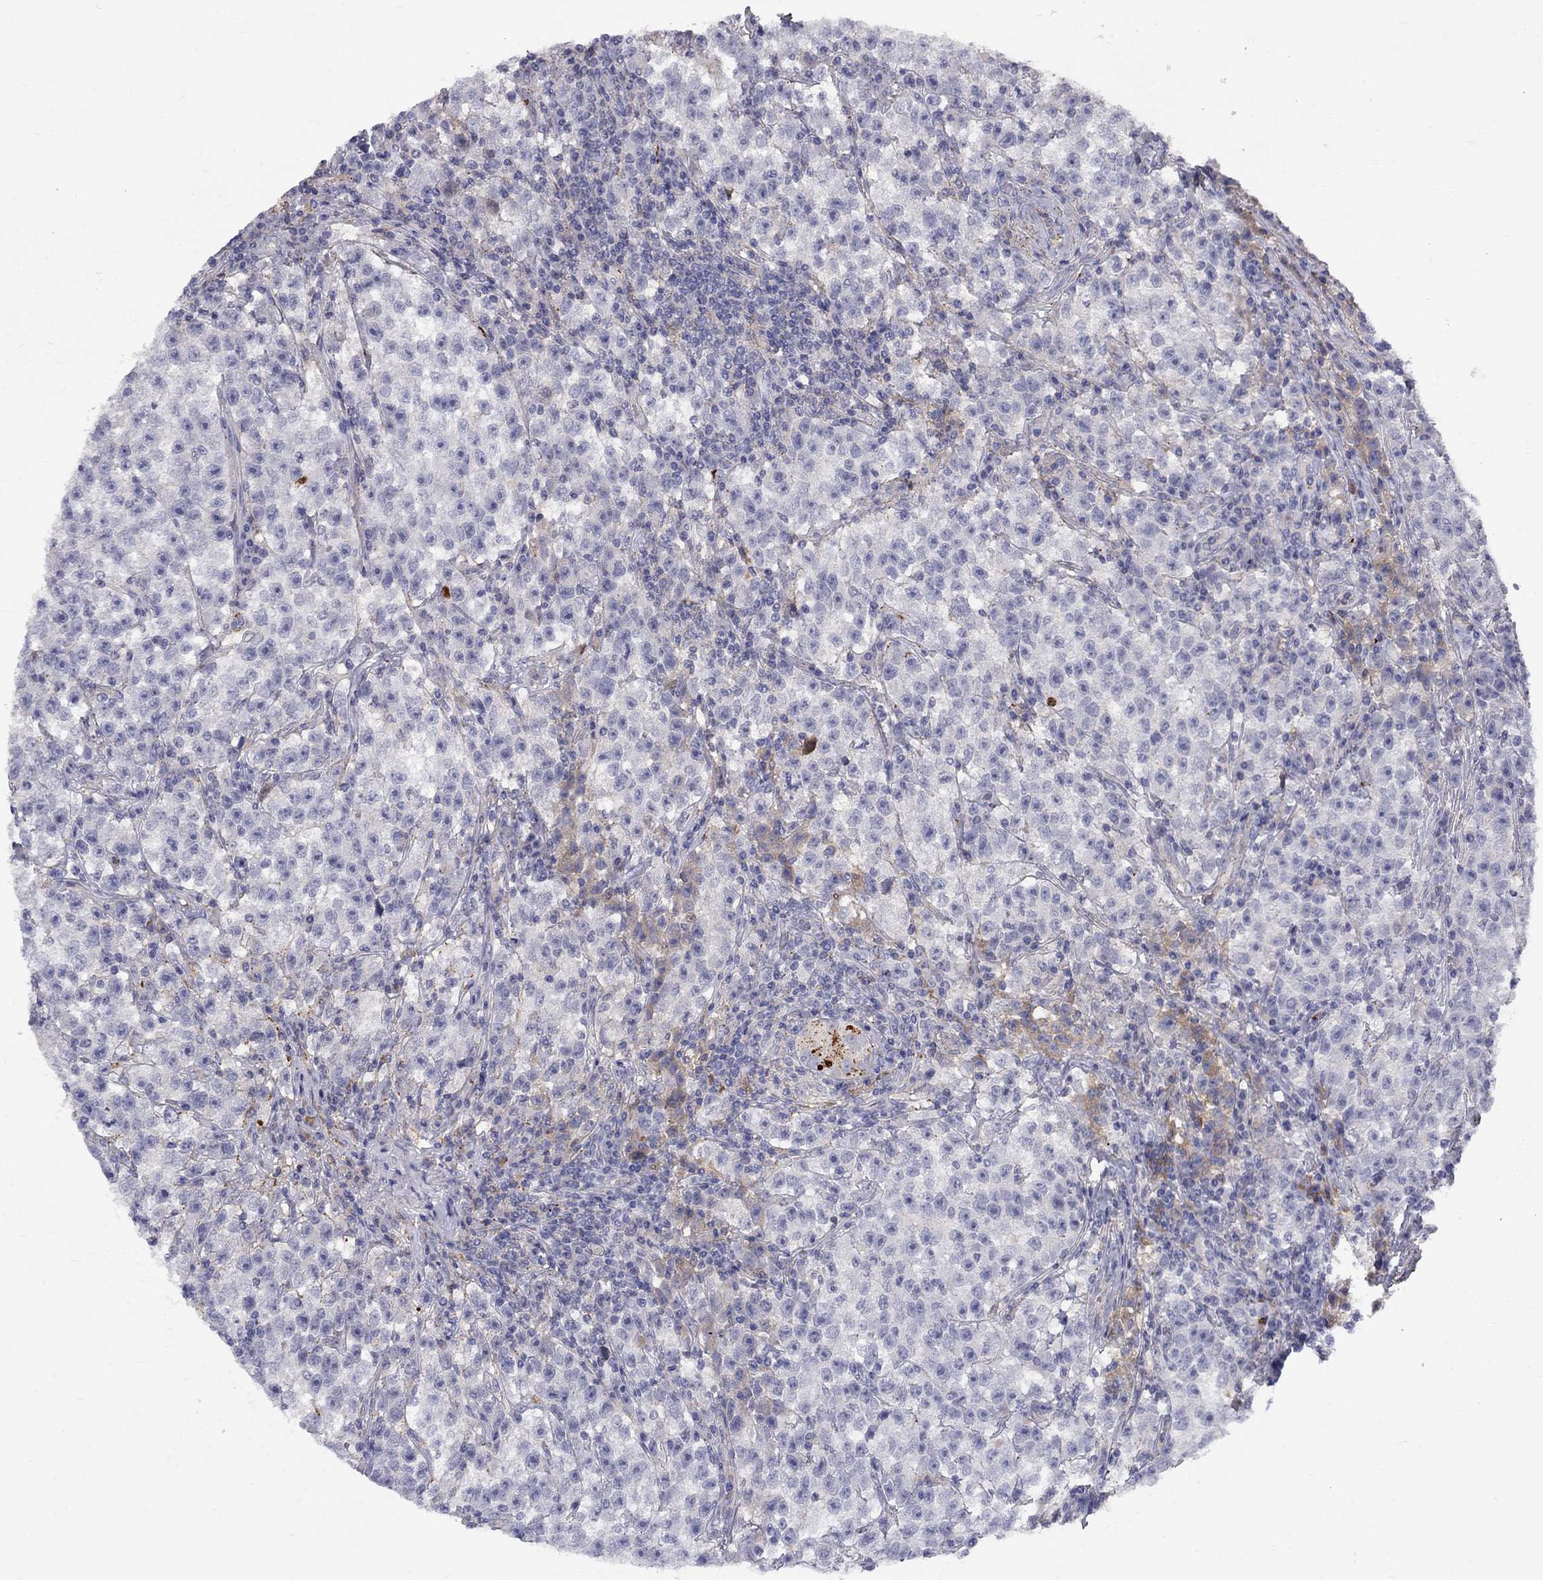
{"staining": {"intensity": "negative", "quantity": "none", "location": "none"}, "tissue": "testis cancer", "cell_type": "Tumor cells", "image_type": "cancer", "snomed": [{"axis": "morphology", "description": "Seminoma, NOS"}, {"axis": "topography", "description": "Testis"}], "caption": "This is an IHC photomicrograph of testis seminoma. There is no expression in tumor cells.", "gene": "EPDR1", "patient": {"sex": "male", "age": 22}}